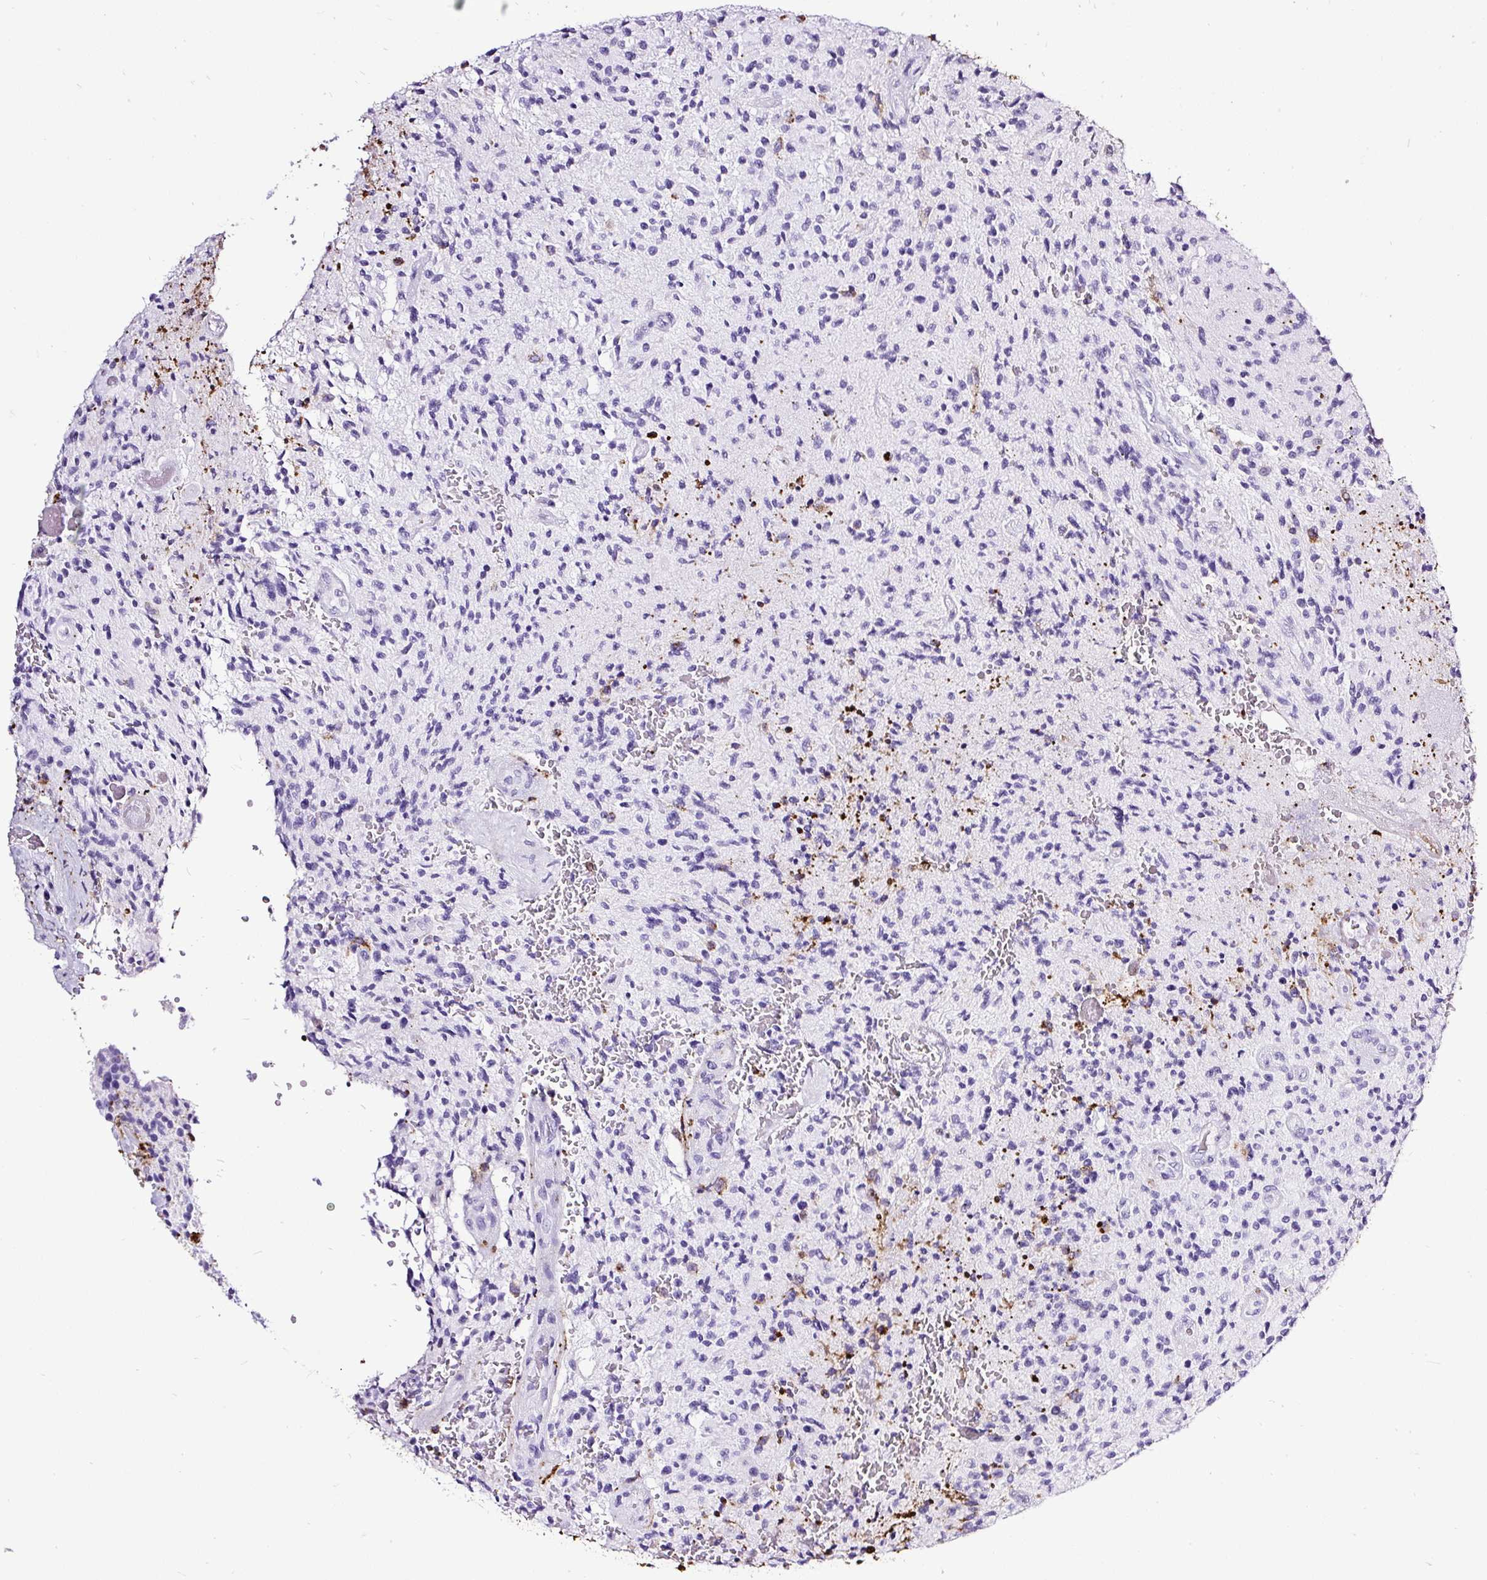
{"staining": {"intensity": "negative", "quantity": "none", "location": "none"}, "tissue": "glioma", "cell_type": "Tumor cells", "image_type": "cancer", "snomed": [{"axis": "morphology", "description": "Normal tissue, NOS"}, {"axis": "morphology", "description": "Glioma, malignant, High grade"}, {"axis": "topography", "description": "Cerebral cortex"}], "caption": "Tumor cells are negative for protein expression in human glioma.", "gene": "HLA-DRA", "patient": {"sex": "male", "age": 56}}